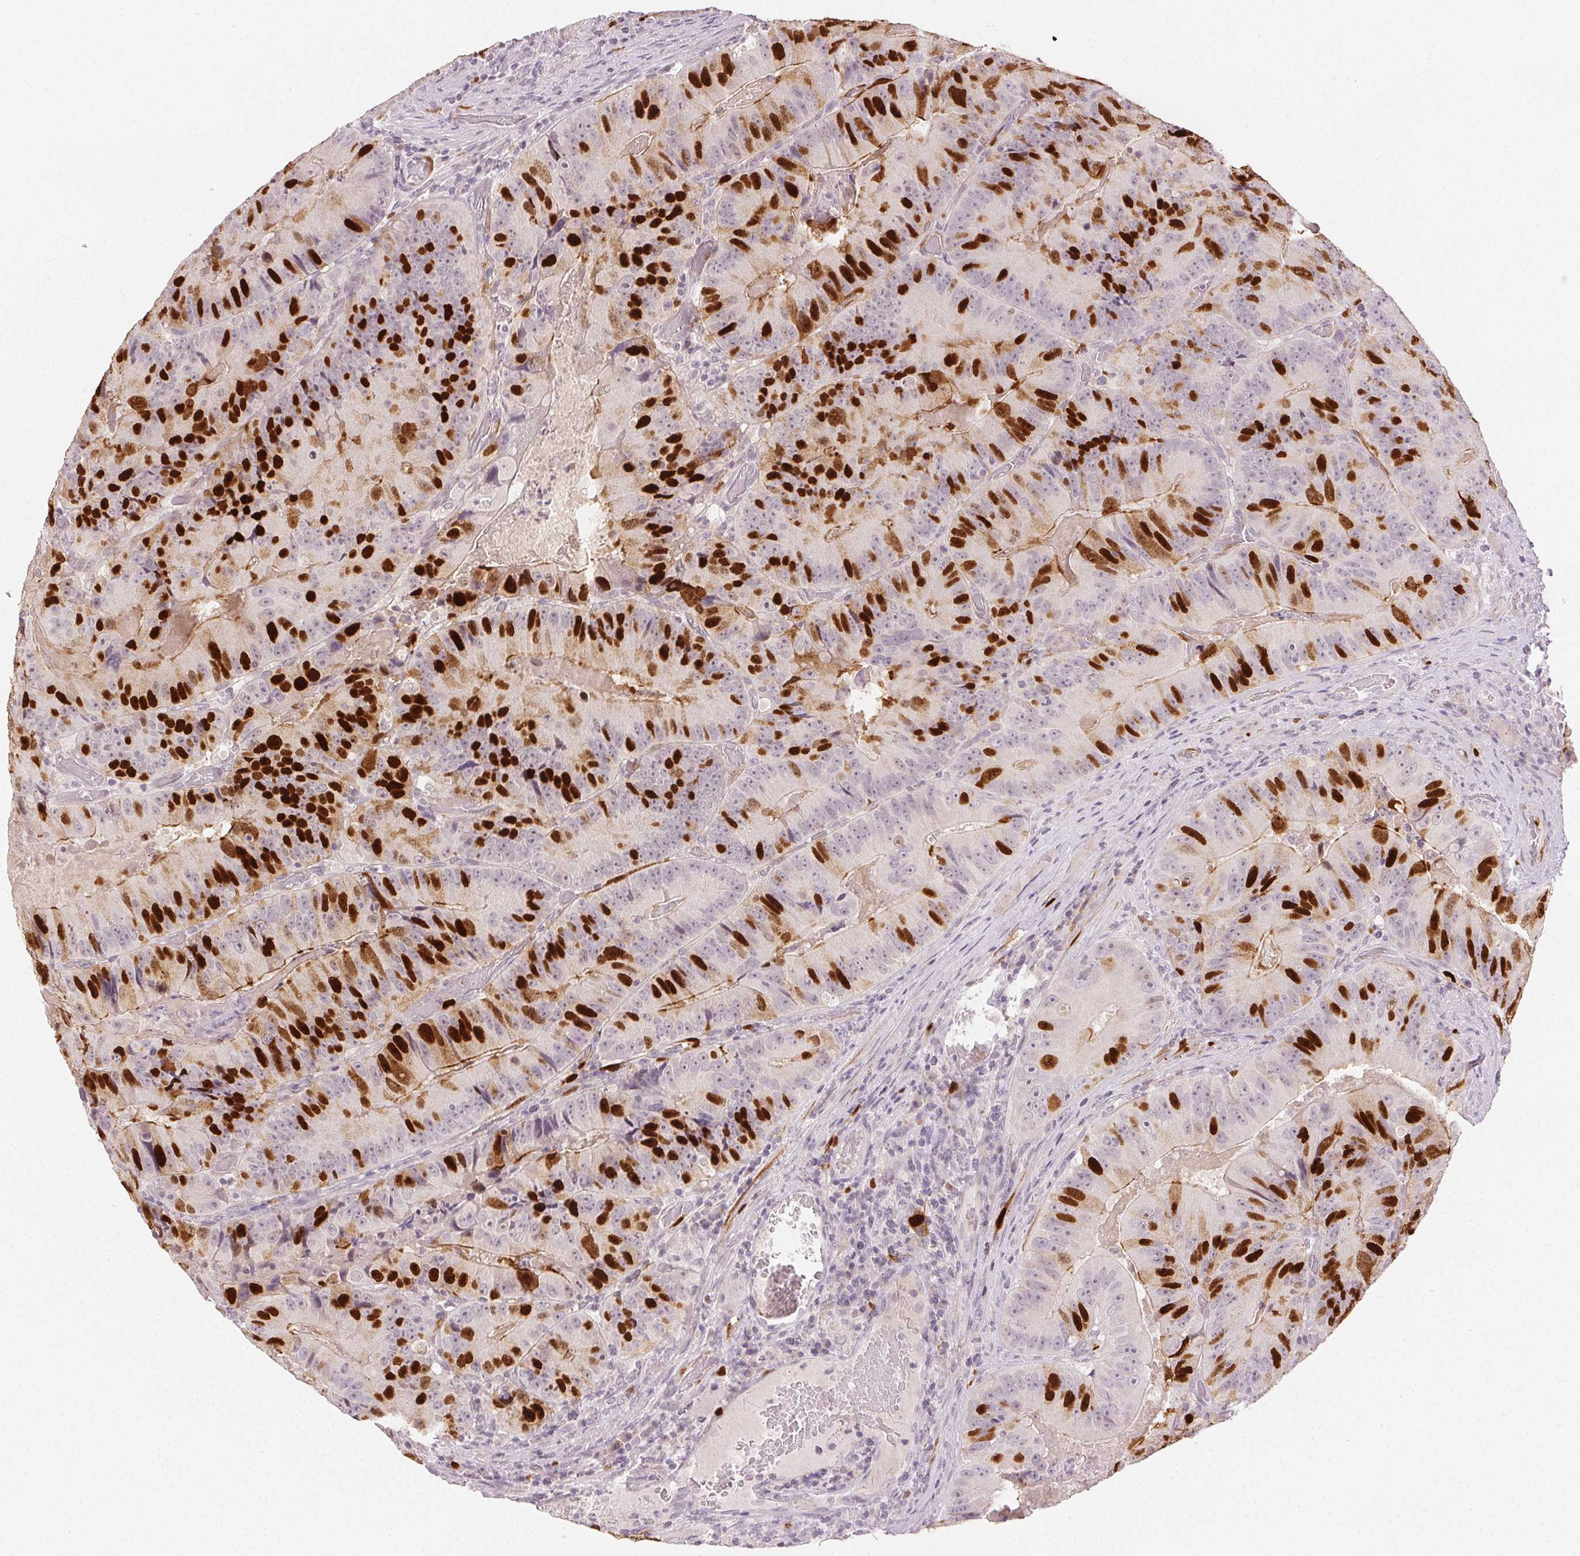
{"staining": {"intensity": "strong", "quantity": "25%-75%", "location": "nuclear"}, "tissue": "colorectal cancer", "cell_type": "Tumor cells", "image_type": "cancer", "snomed": [{"axis": "morphology", "description": "Adenocarcinoma, NOS"}, {"axis": "topography", "description": "Colon"}], "caption": "Immunohistochemical staining of human adenocarcinoma (colorectal) demonstrates strong nuclear protein staining in about 25%-75% of tumor cells. (Brightfield microscopy of DAB IHC at high magnification).", "gene": "ANLN", "patient": {"sex": "female", "age": 86}}